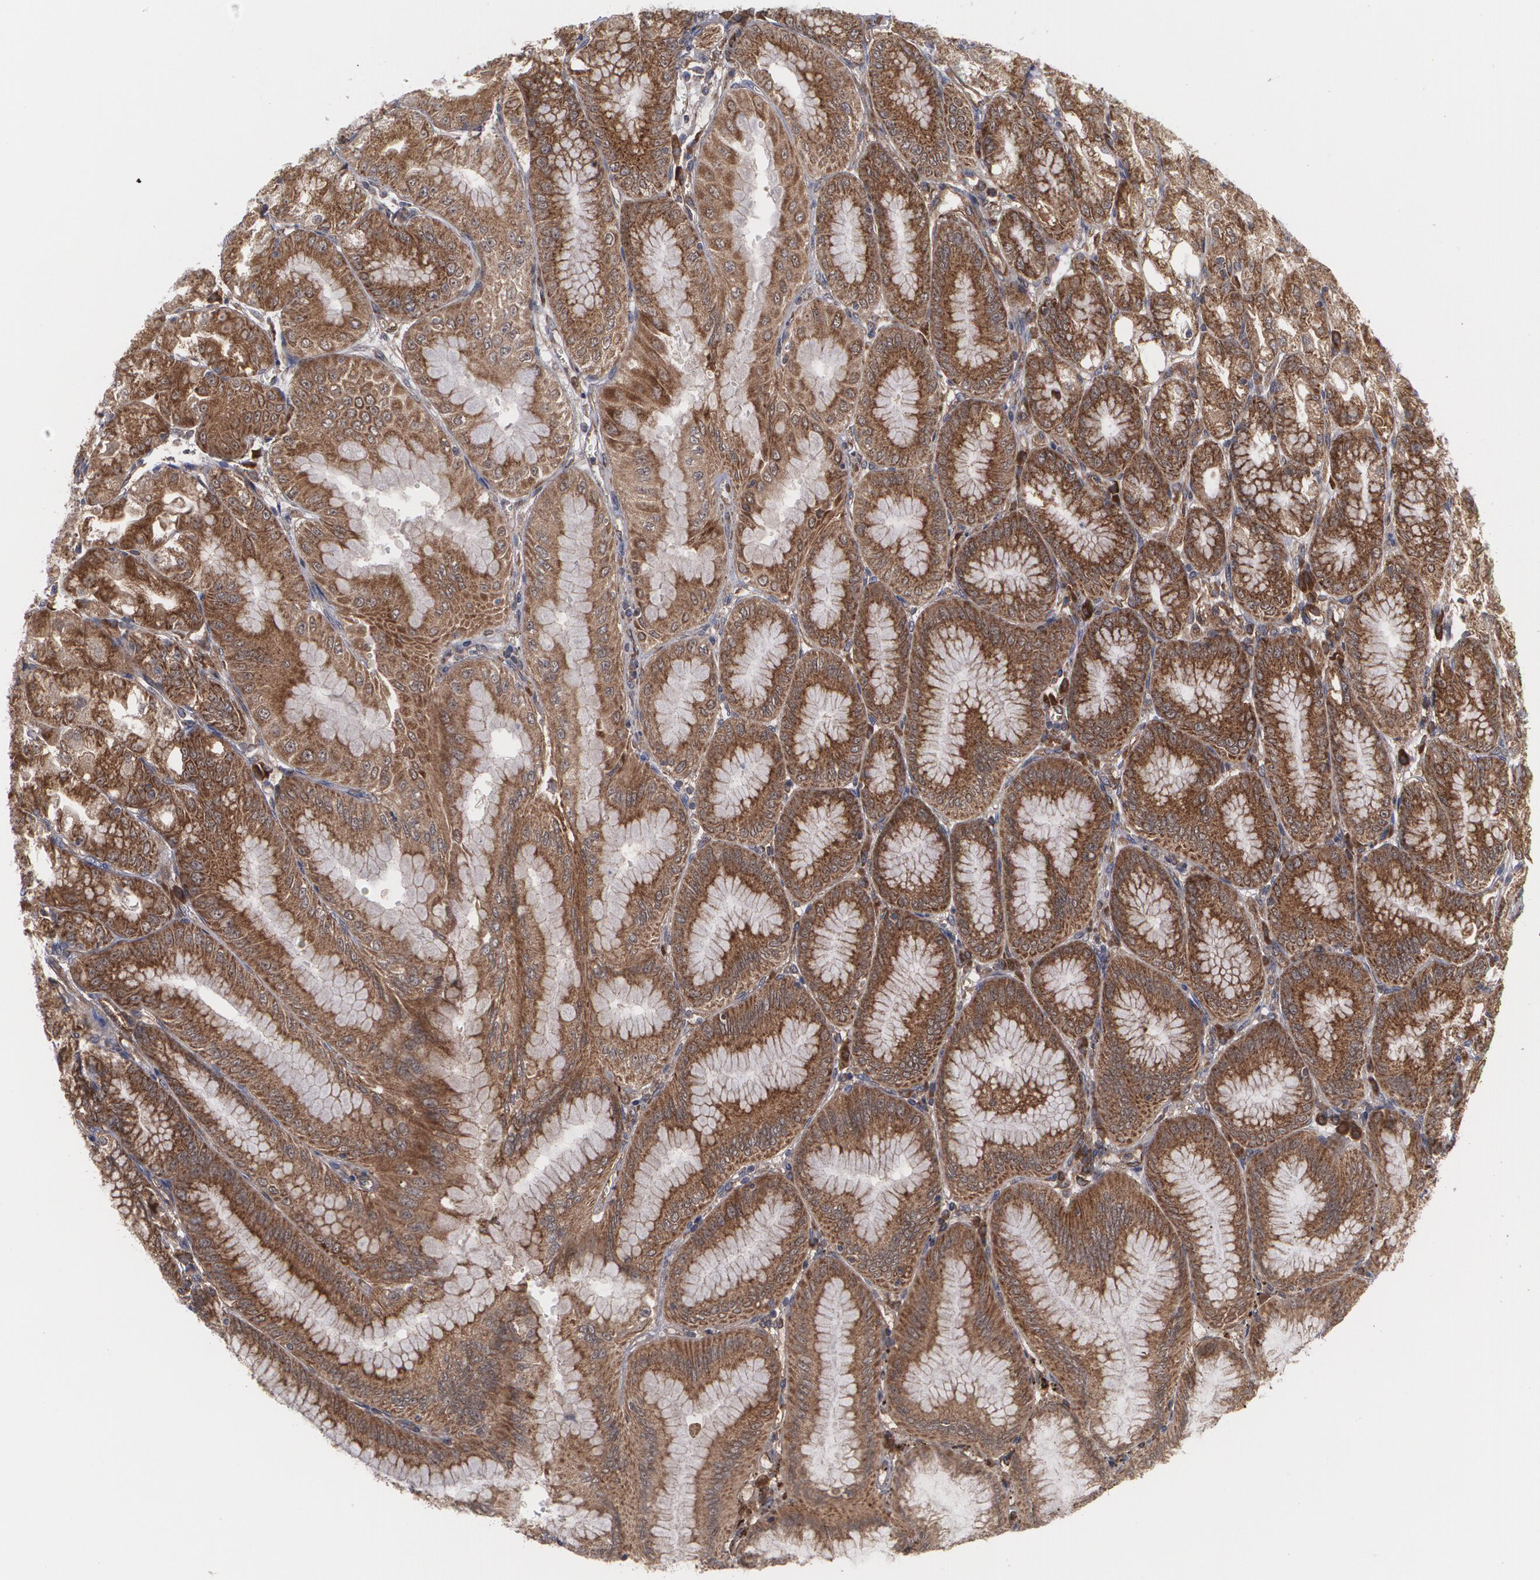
{"staining": {"intensity": "moderate", "quantity": ">75%", "location": "cytoplasmic/membranous"}, "tissue": "stomach", "cell_type": "Glandular cells", "image_type": "normal", "snomed": [{"axis": "morphology", "description": "Normal tissue, NOS"}, {"axis": "topography", "description": "Stomach, lower"}], "caption": "A photomicrograph showing moderate cytoplasmic/membranous positivity in about >75% of glandular cells in benign stomach, as visualized by brown immunohistochemical staining.", "gene": "BMP6", "patient": {"sex": "male", "age": 71}}